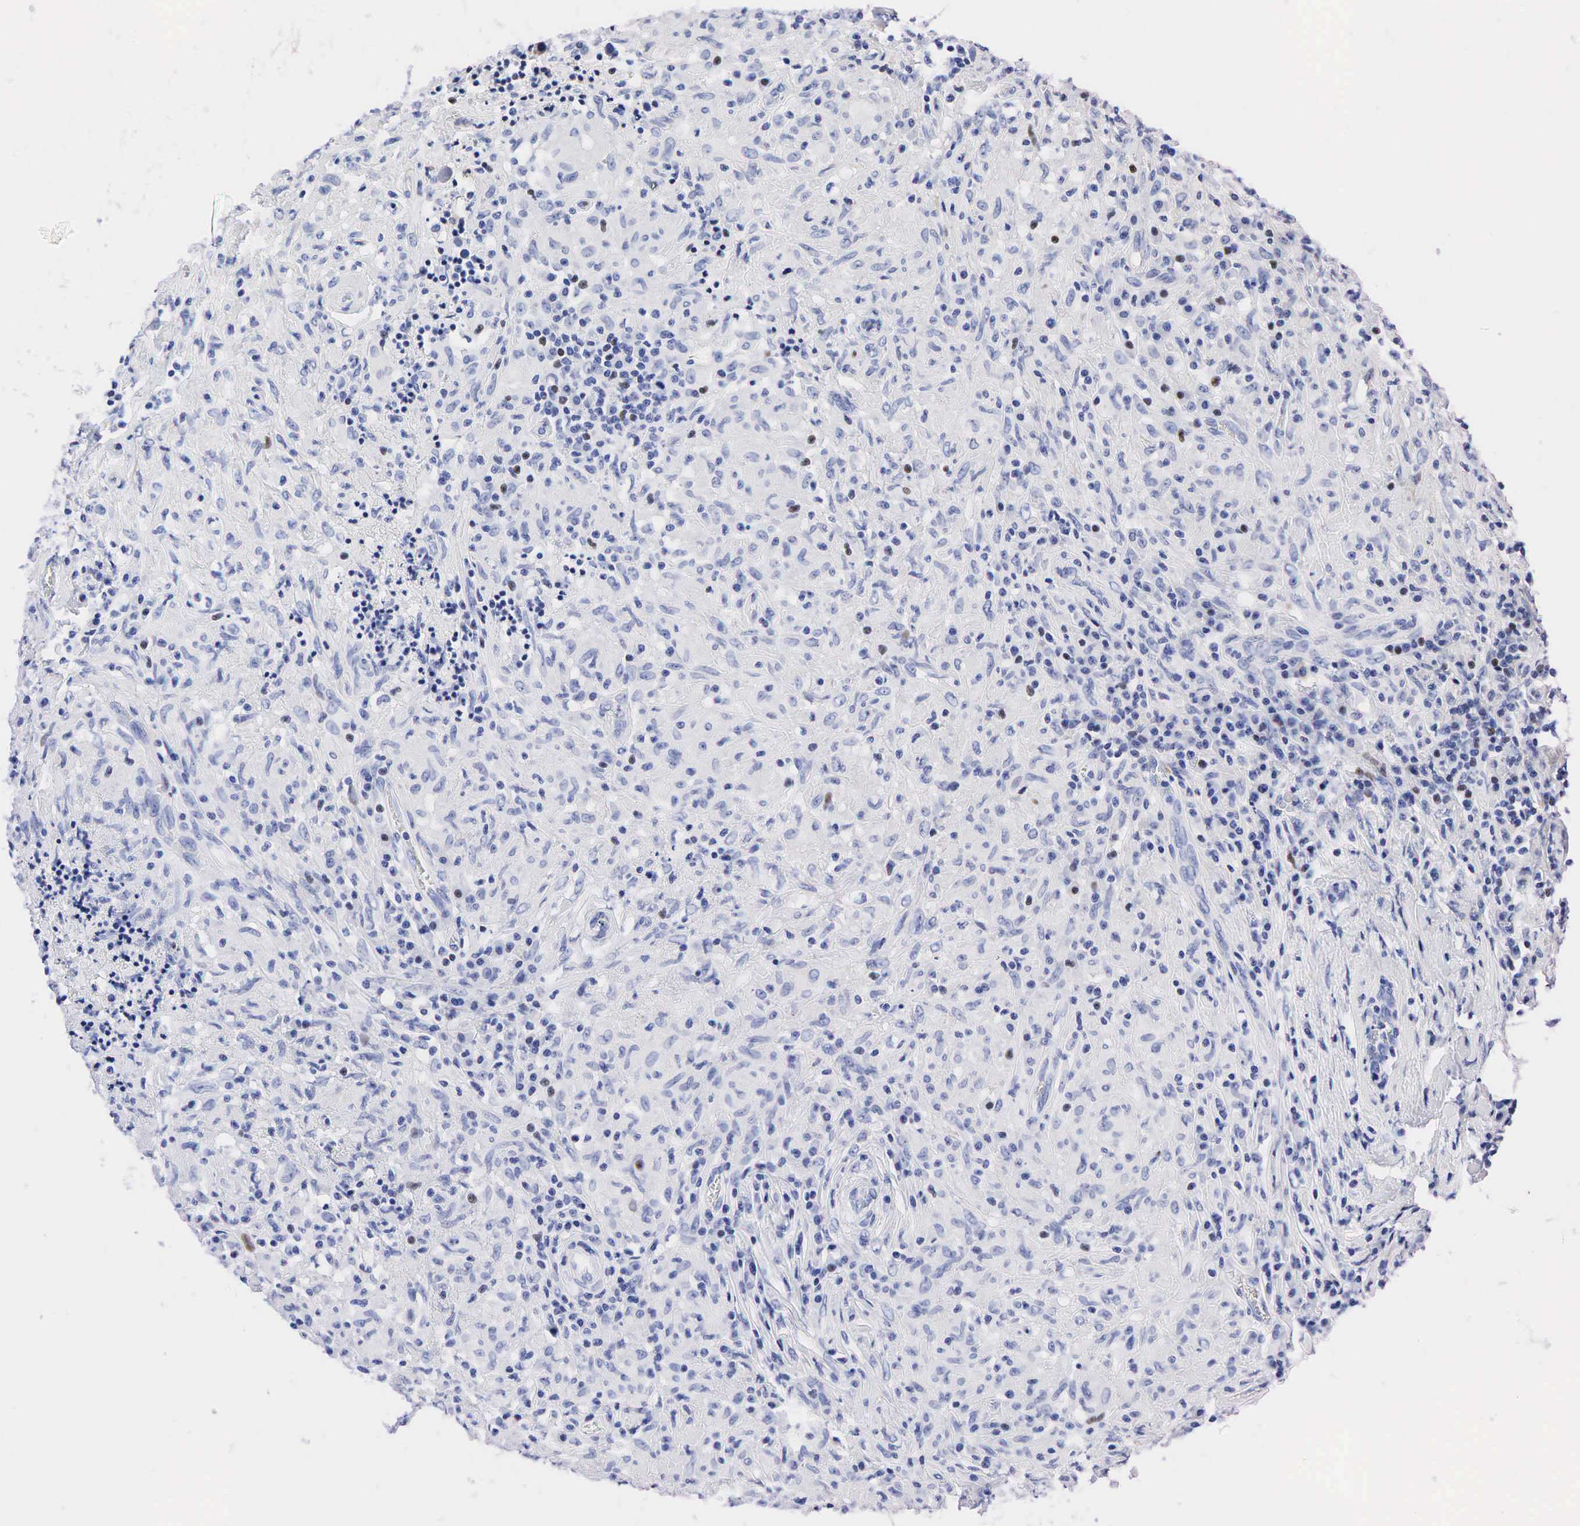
{"staining": {"intensity": "weak", "quantity": "<25%", "location": "nuclear"}, "tissue": "testis cancer", "cell_type": "Tumor cells", "image_type": "cancer", "snomed": [{"axis": "morphology", "description": "Seminoma, NOS"}, {"axis": "topography", "description": "Testis"}], "caption": "Testis cancer was stained to show a protein in brown. There is no significant staining in tumor cells.", "gene": "PTH", "patient": {"sex": "male", "age": 34}}